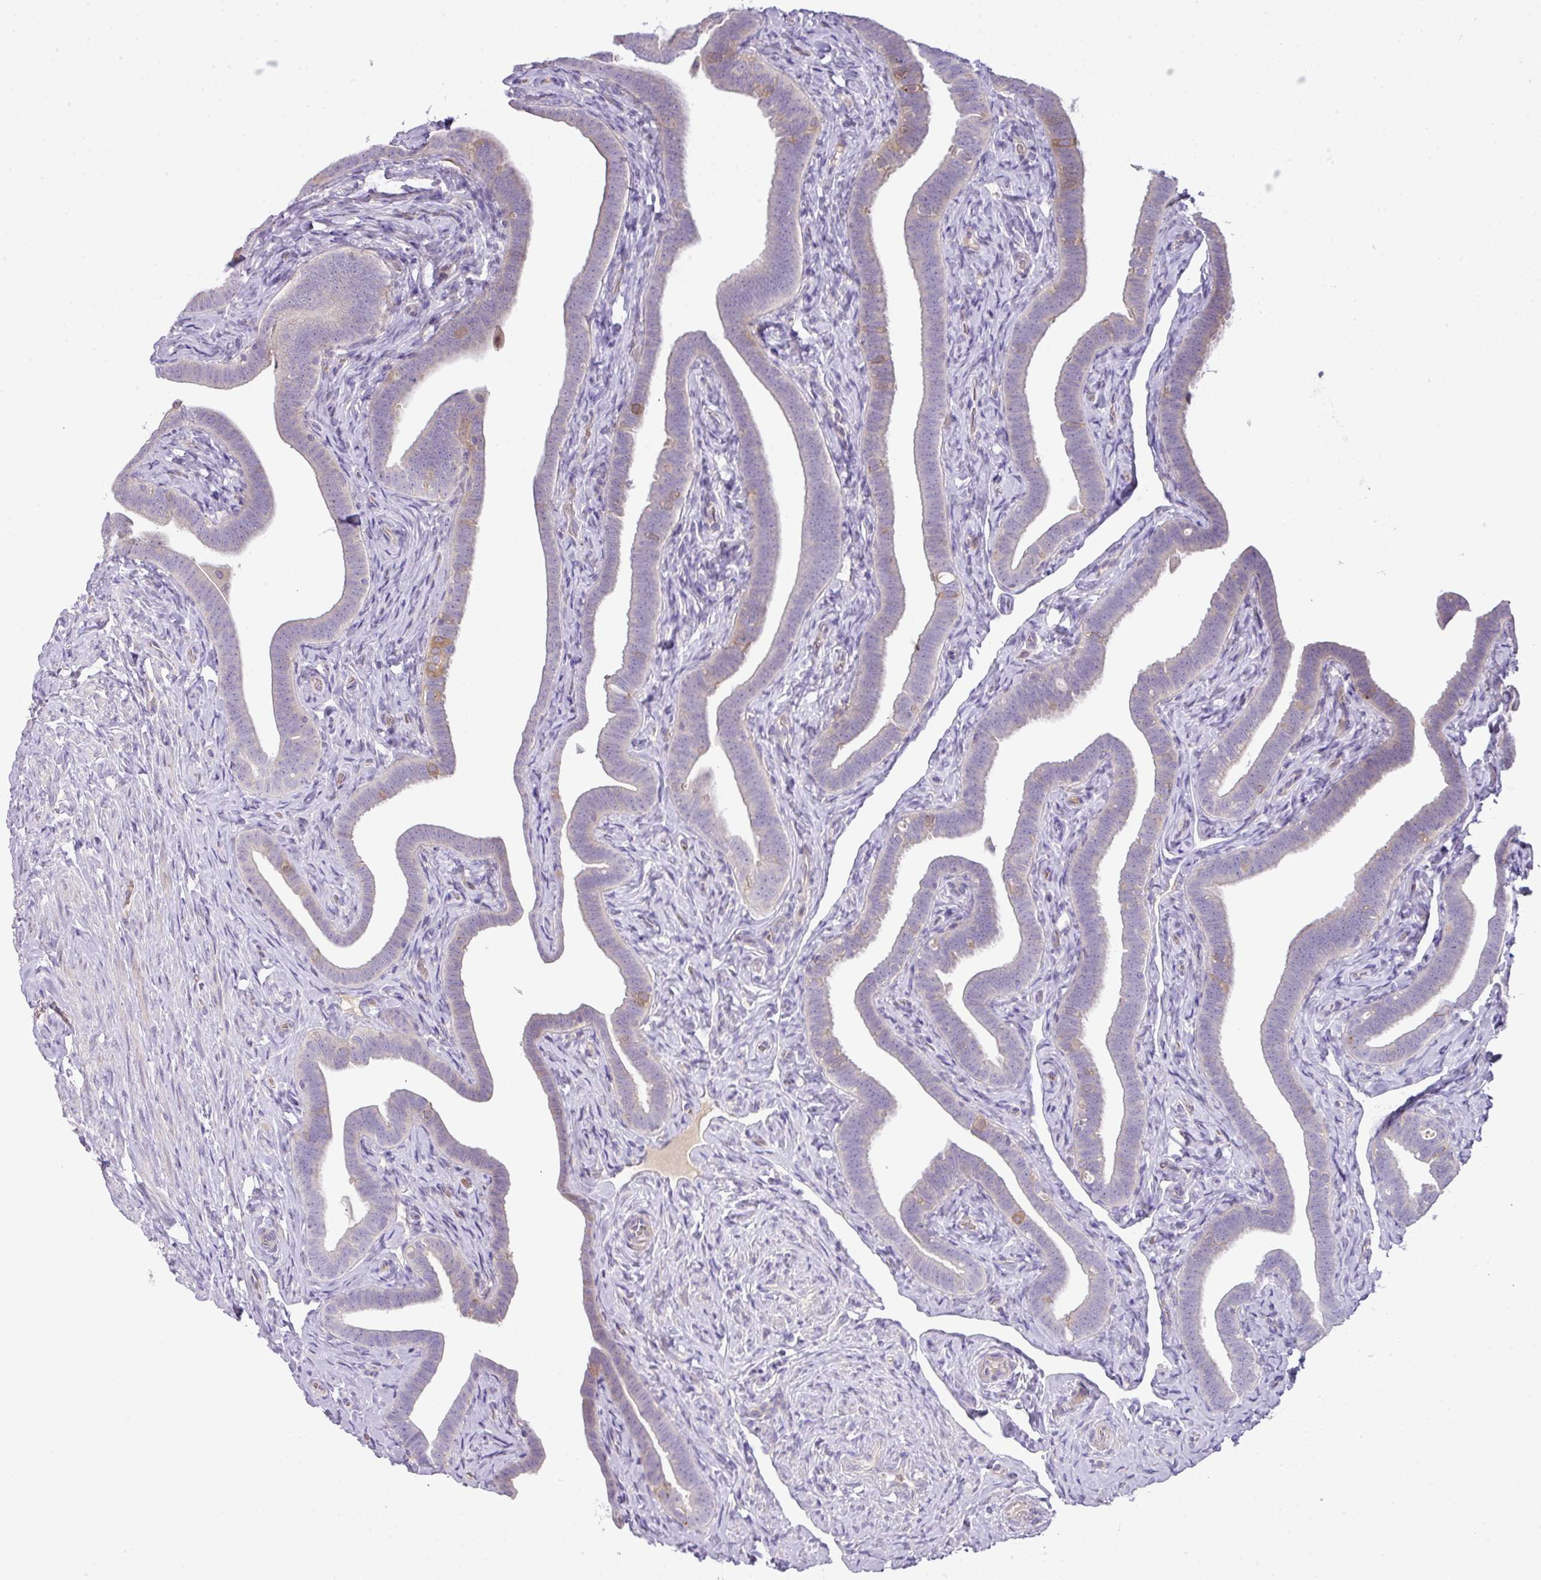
{"staining": {"intensity": "moderate", "quantity": "<25%", "location": "cytoplasmic/membranous"}, "tissue": "fallopian tube", "cell_type": "Glandular cells", "image_type": "normal", "snomed": [{"axis": "morphology", "description": "Normal tissue, NOS"}, {"axis": "topography", "description": "Fallopian tube"}], "caption": "This photomicrograph demonstrates benign fallopian tube stained with IHC to label a protein in brown. The cytoplasmic/membranous of glandular cells show moderate positivity for the protein. Nuclei are counter-stained blue.", "gene": "PIK3R5", "patient": {"sex": "female", "age": 69}}